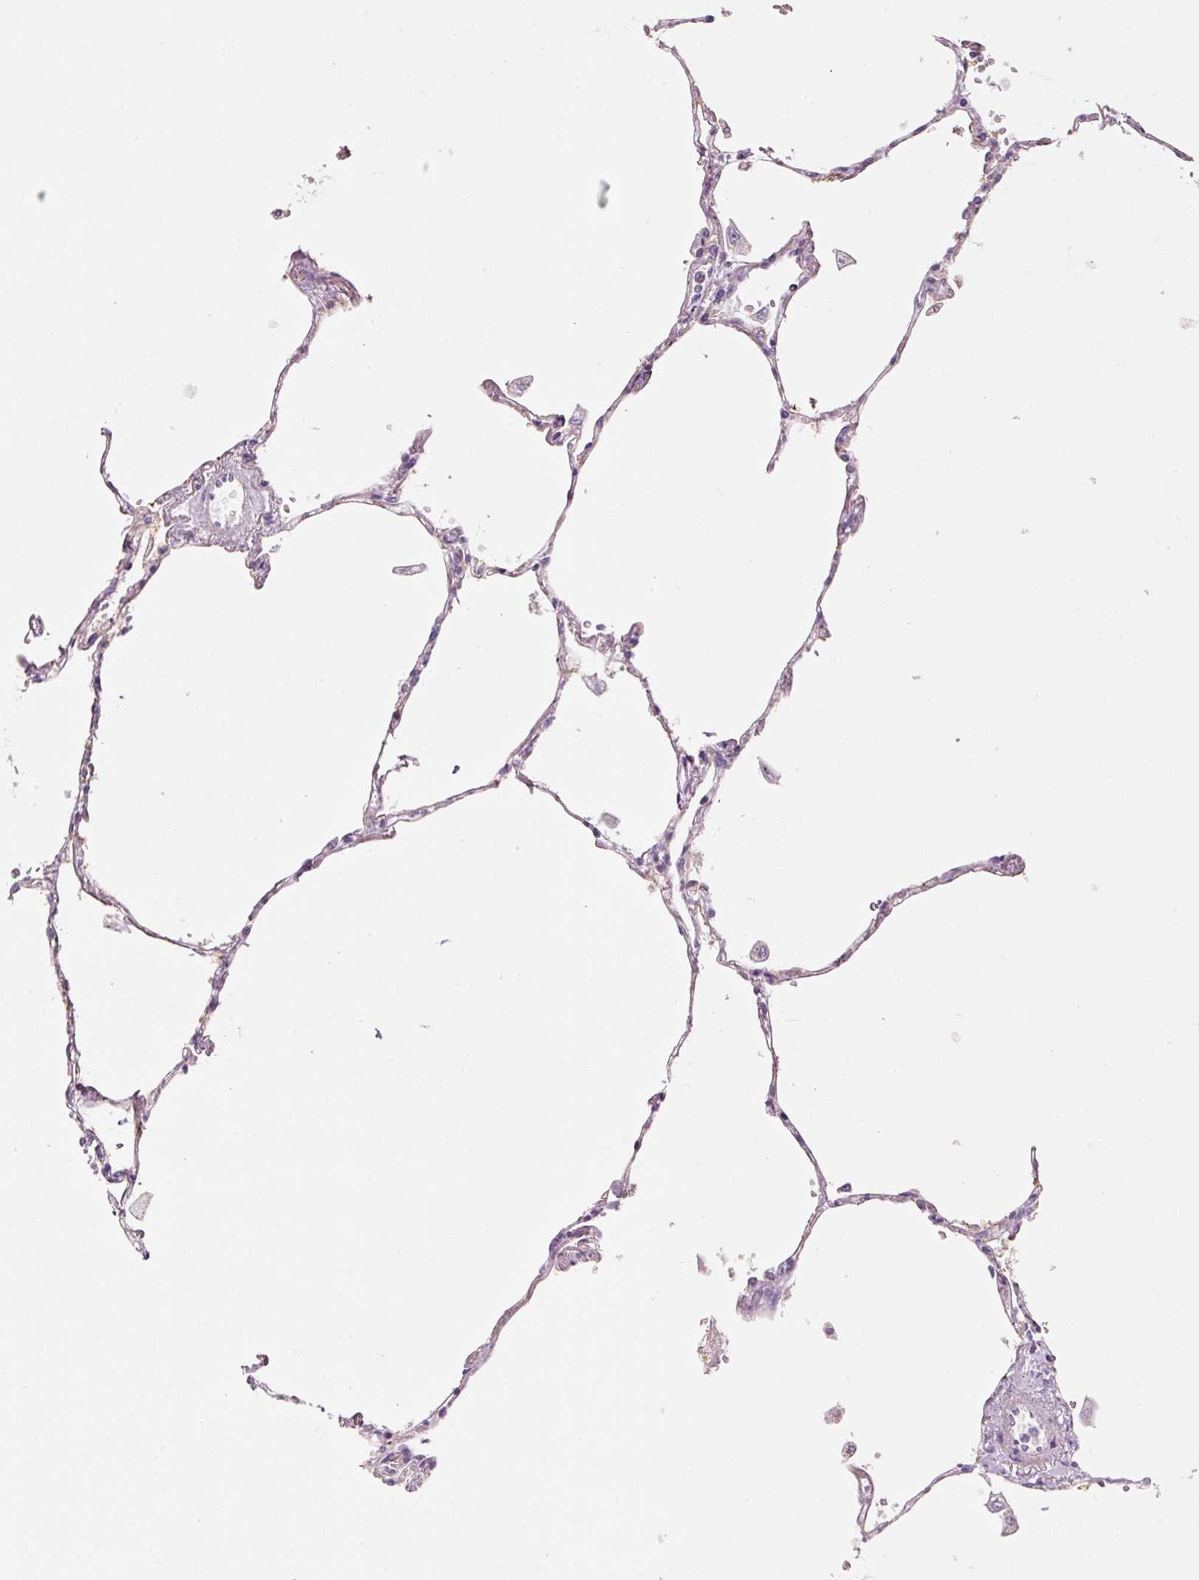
{"staining": {"intensity": "weak", "quantity": "<25%", "location": "cytoplasmic/membranous"}, "tissue": "lung", "cell_type": "Alveolar cells", "image_type": "normal", "snomed": [{"axis": "morphology", "description": "Normal tissue, NOS"}, {"axis": "topography", "description": "Lung"}], "caption": "Protein analysis of unremarkable lung shows no significant staining in alveolar cells.", "gene": "NDUFA1", "patient": {"sex": "female", "age": 67}}